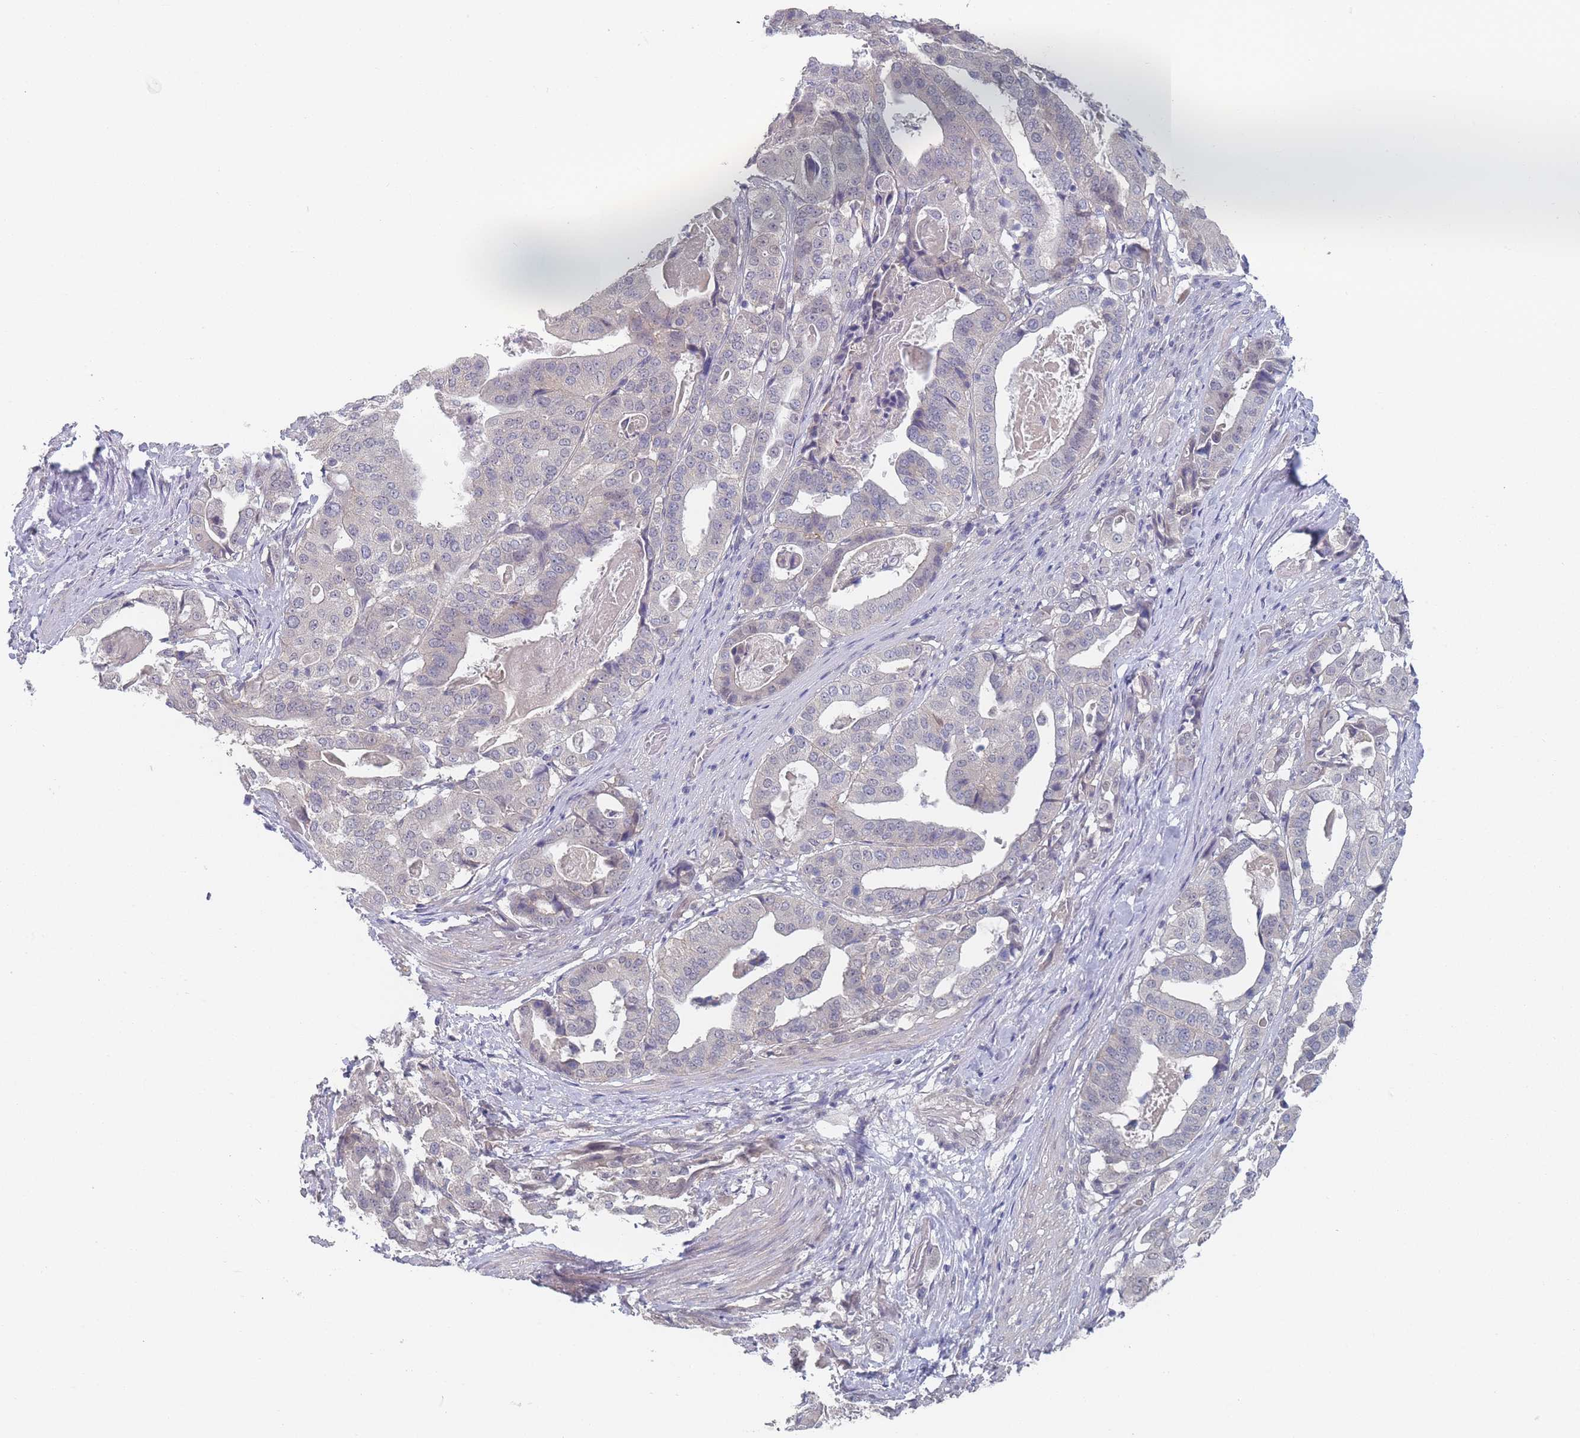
{"staining": {"intensity": "negative", "quantity": "none", "location": "none"}, "tissue": "stomach cancer", "cell_type": "Tumor cells", "image_type": "cancer", "snomed": [{"axis": "morphology", "description": "Adenocarcinoma, NOS"}, {"axis": "topography", "description": "Stomach"}], "caption": "Immunohistochemistry of human stomach cancer exhibits no expression in tumor cells.", "gene": "ANKRD10", "patient": {"sex": "male", "age": 48}}